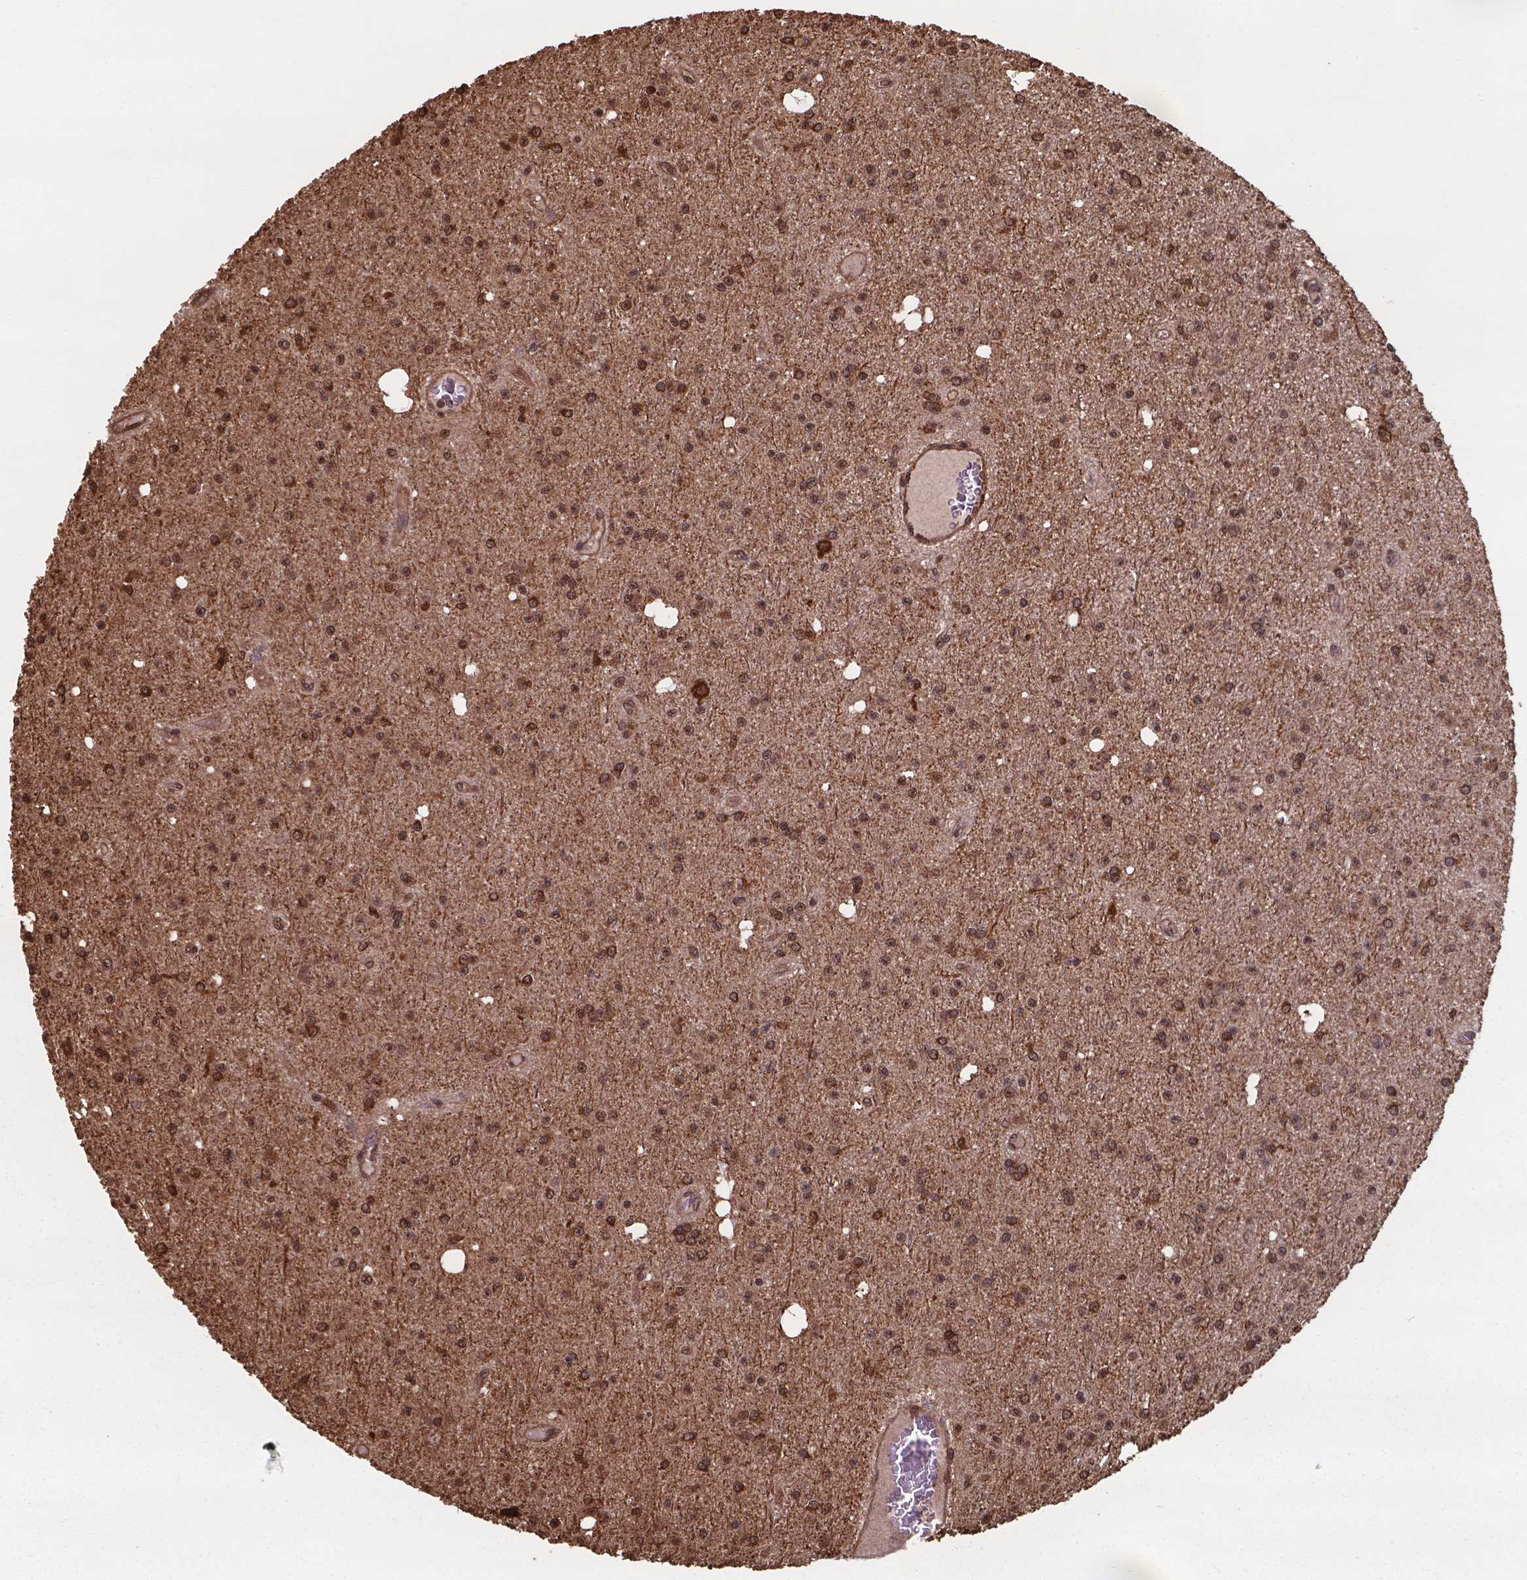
{"staining": {"intensity": "moderate", "quantity": ">75%", "location": "cytoplasmic/membranous,nuclear"}, "tissue": "glioma", "cell_type": "Tumor cells", "image_type": "cancer", "snomed": [{"axis": "morphology", "description": "Glioma, malignant, Low grade"}, {"axis": "topography", "description": "Brain"}], "caption": "Protein analysis of glioma tissue demonstrates moderate cytoplasmic/membranous and nuclear positivity in approximately >75% of tumor cells. The protein is stained brown, and the nuclei are stained in blue (DAB (3,3'-diaminobenzidine) IHC with brightfield microscopy, high magnification).", "gene": "CHP2", "patient": {"sex": "male", "age": 27}}